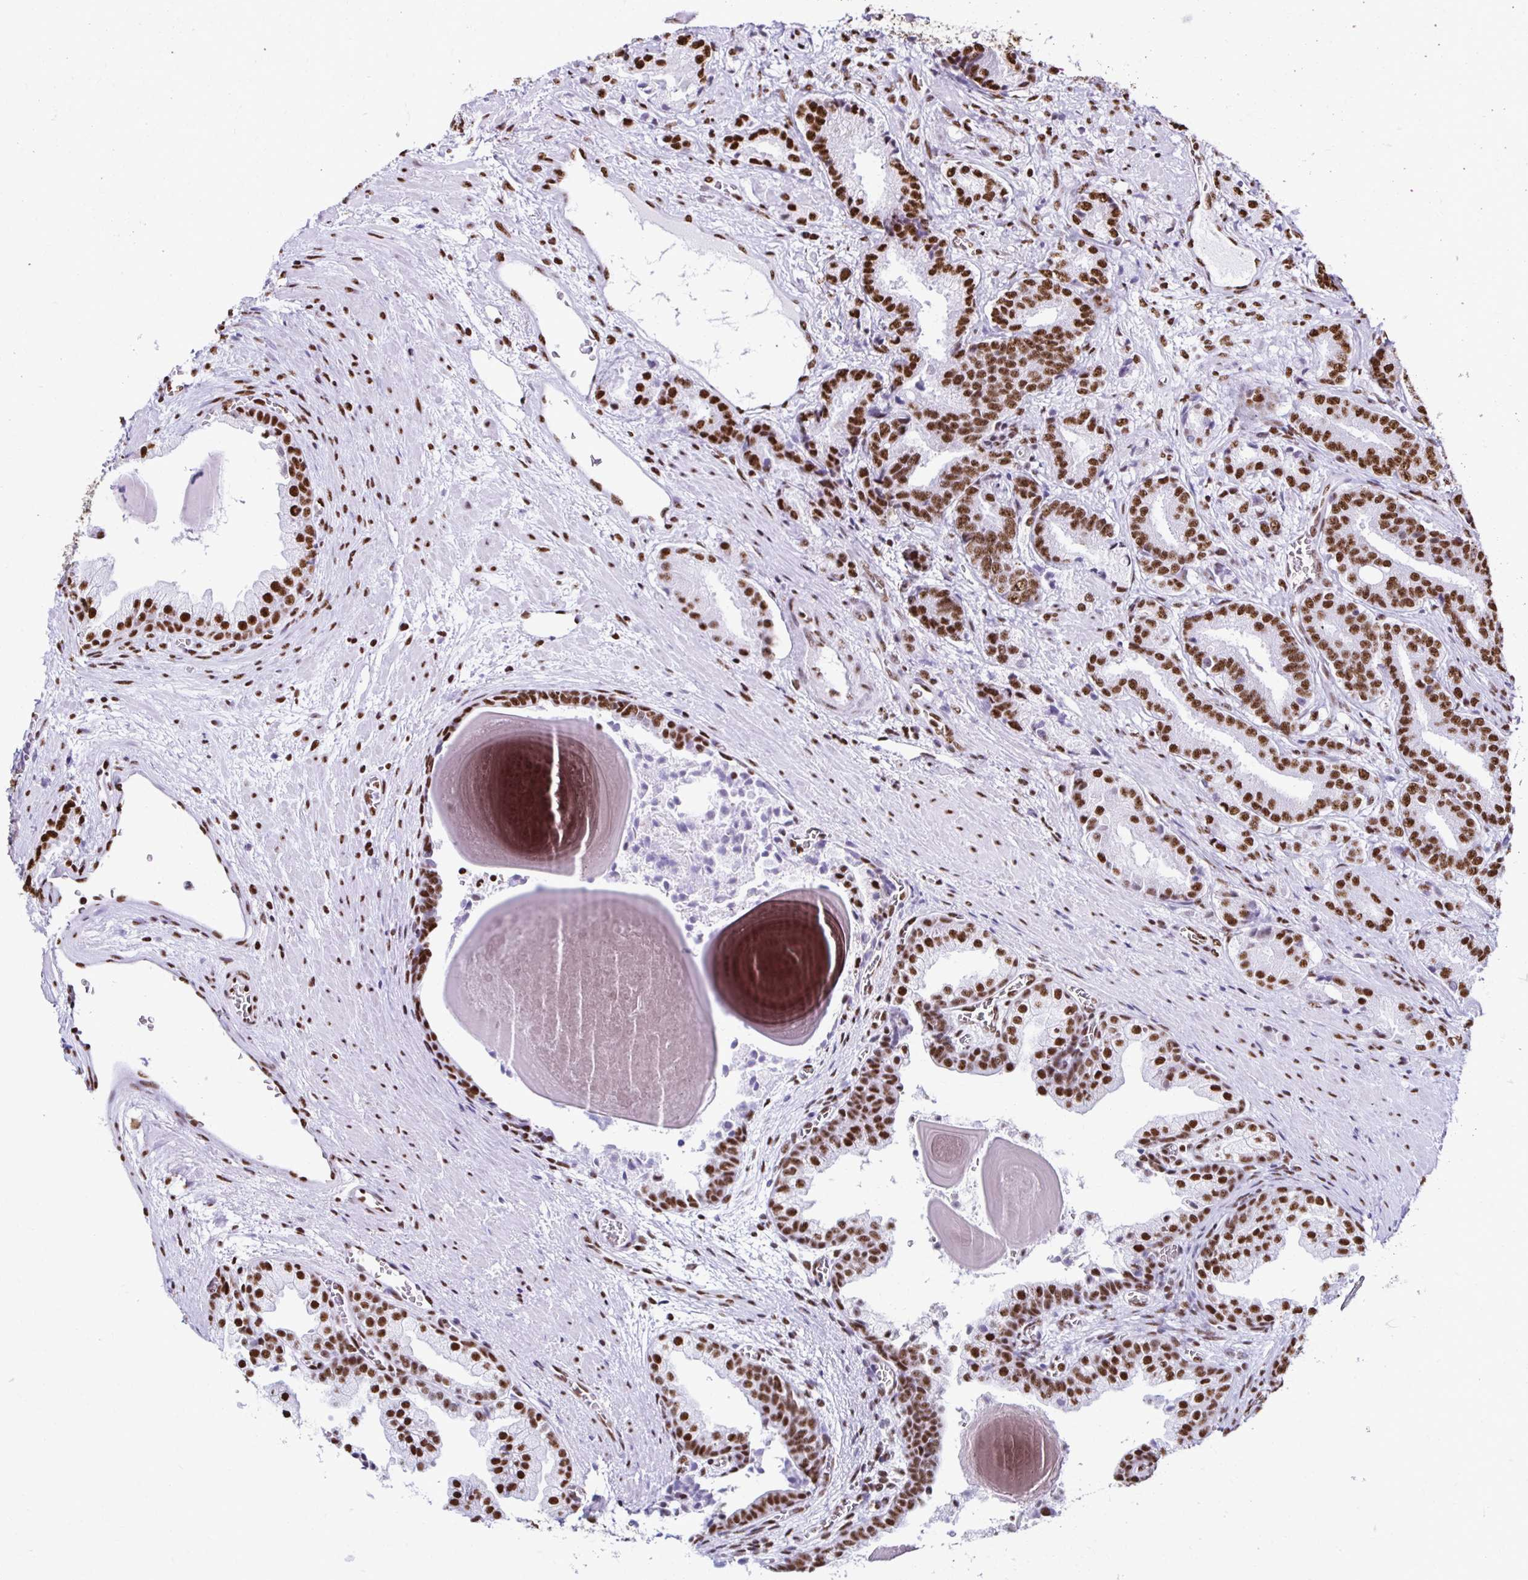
{"staining": {"intensity": "strong", "quantity": ">75%", "location": "nuclear"}, "tissue": "prostate cancer", "cell_type": "Tumor cells", "image_type": "cancer", "snomed": [{"axis": "morphology", "description": "Adenocarcinoma, High grade"}, {"axis": "topography", "description": "Prostate and seminal vesicle, NOS"}], "caption": "Protein staining reveals strong nuclear positivity in about >75% of tumor cells in prostate high-grade adenocarcinoma.", "gene": "NONO", "patient": {"sex": "male", "age": 61}}